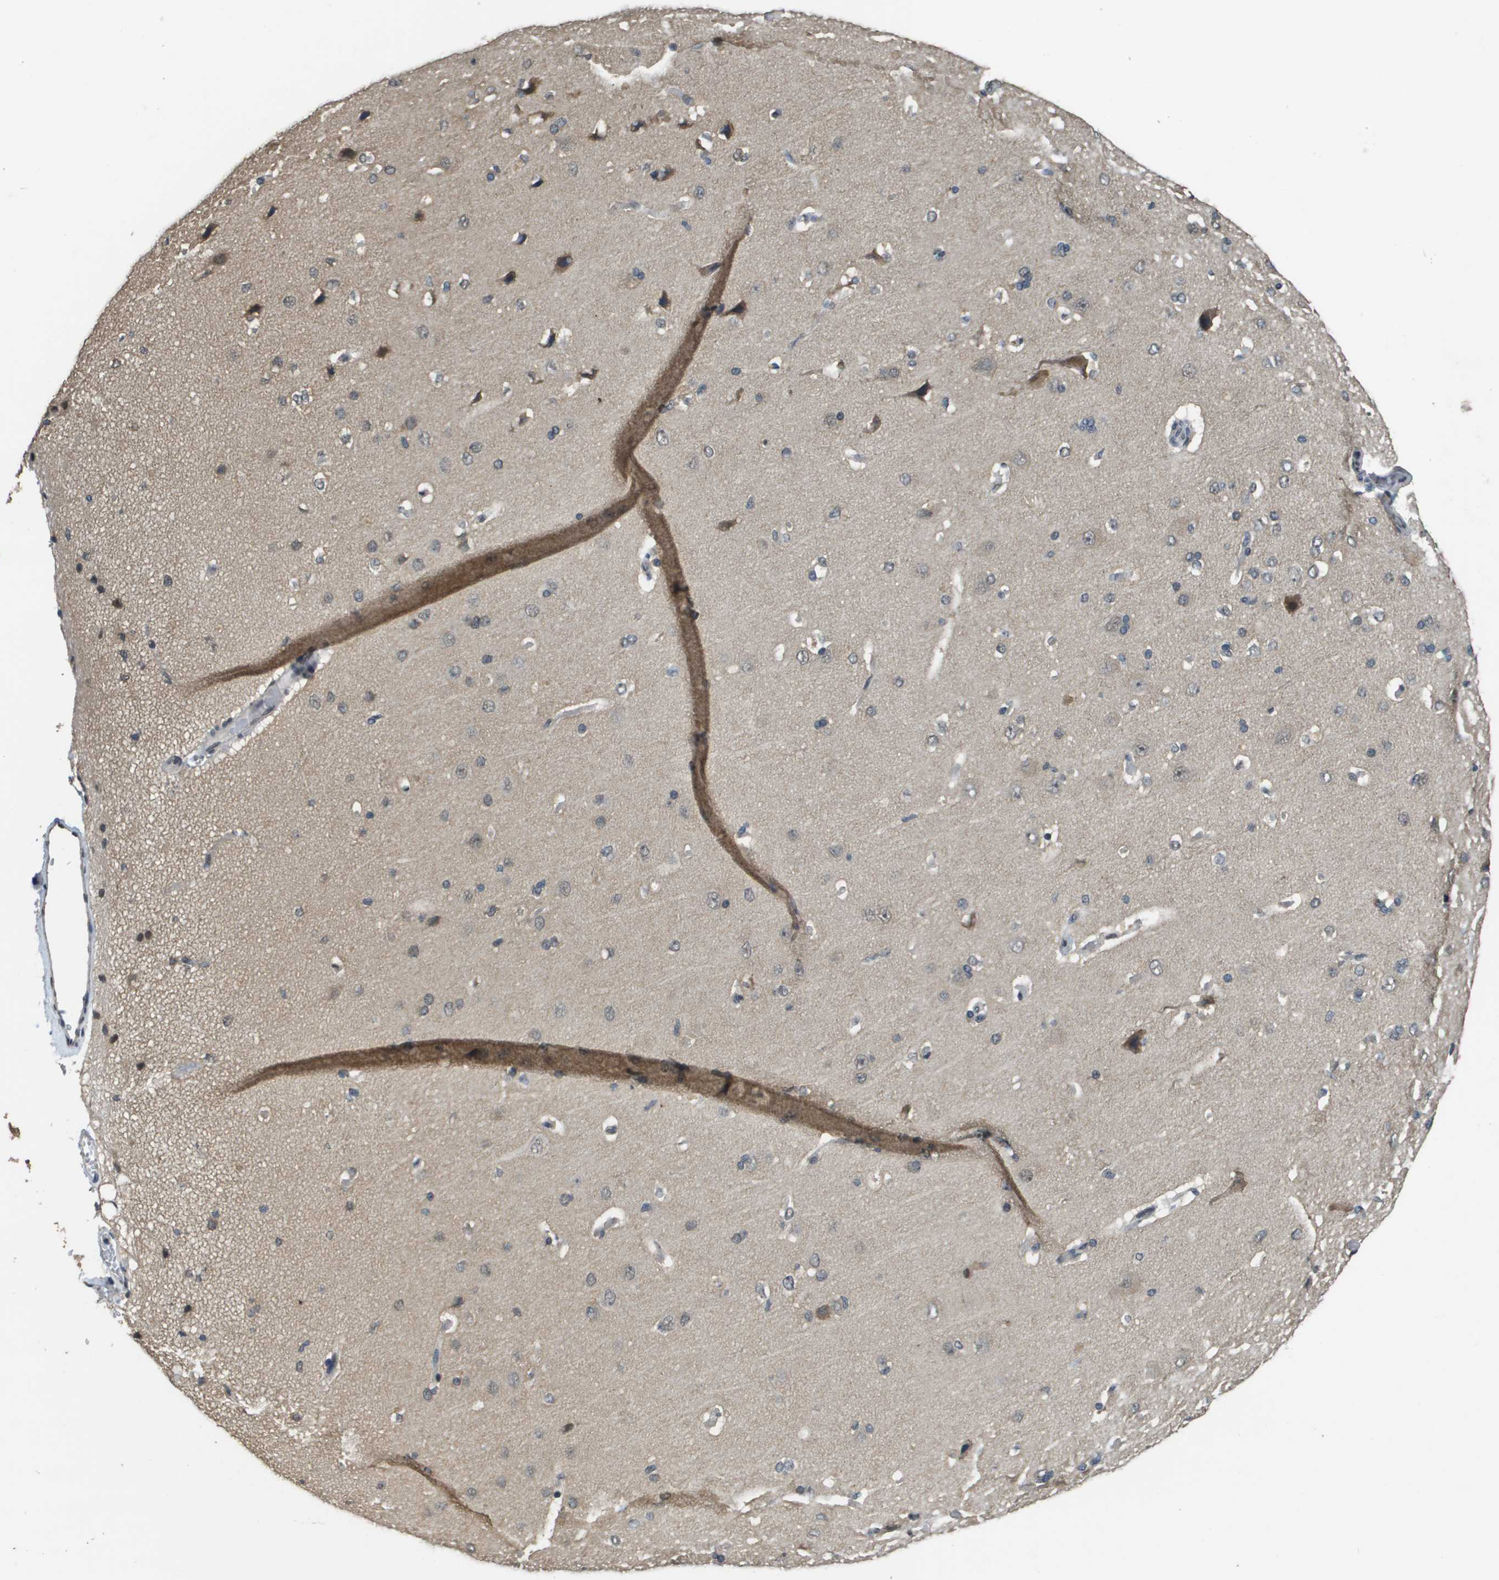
{"staining": {"intensity": "negative", "quantity": "none", "location": "none"}, "tissue": "cerebral cortex", "cell_type": "Endothelial cells", "image_type": "normal", "snomed": [{"axis": "morphology", "description": "Normal tissue, NOS"}, {"axis": "topography", "description": "Cerebral cortex"}], "caption": "Immunohistochemical staining of unremarkable human cerebral cortex shows no significant staining in endothelial cells.", "gene": "FANCC", "patient": {"sex": "male", "age": 62}}